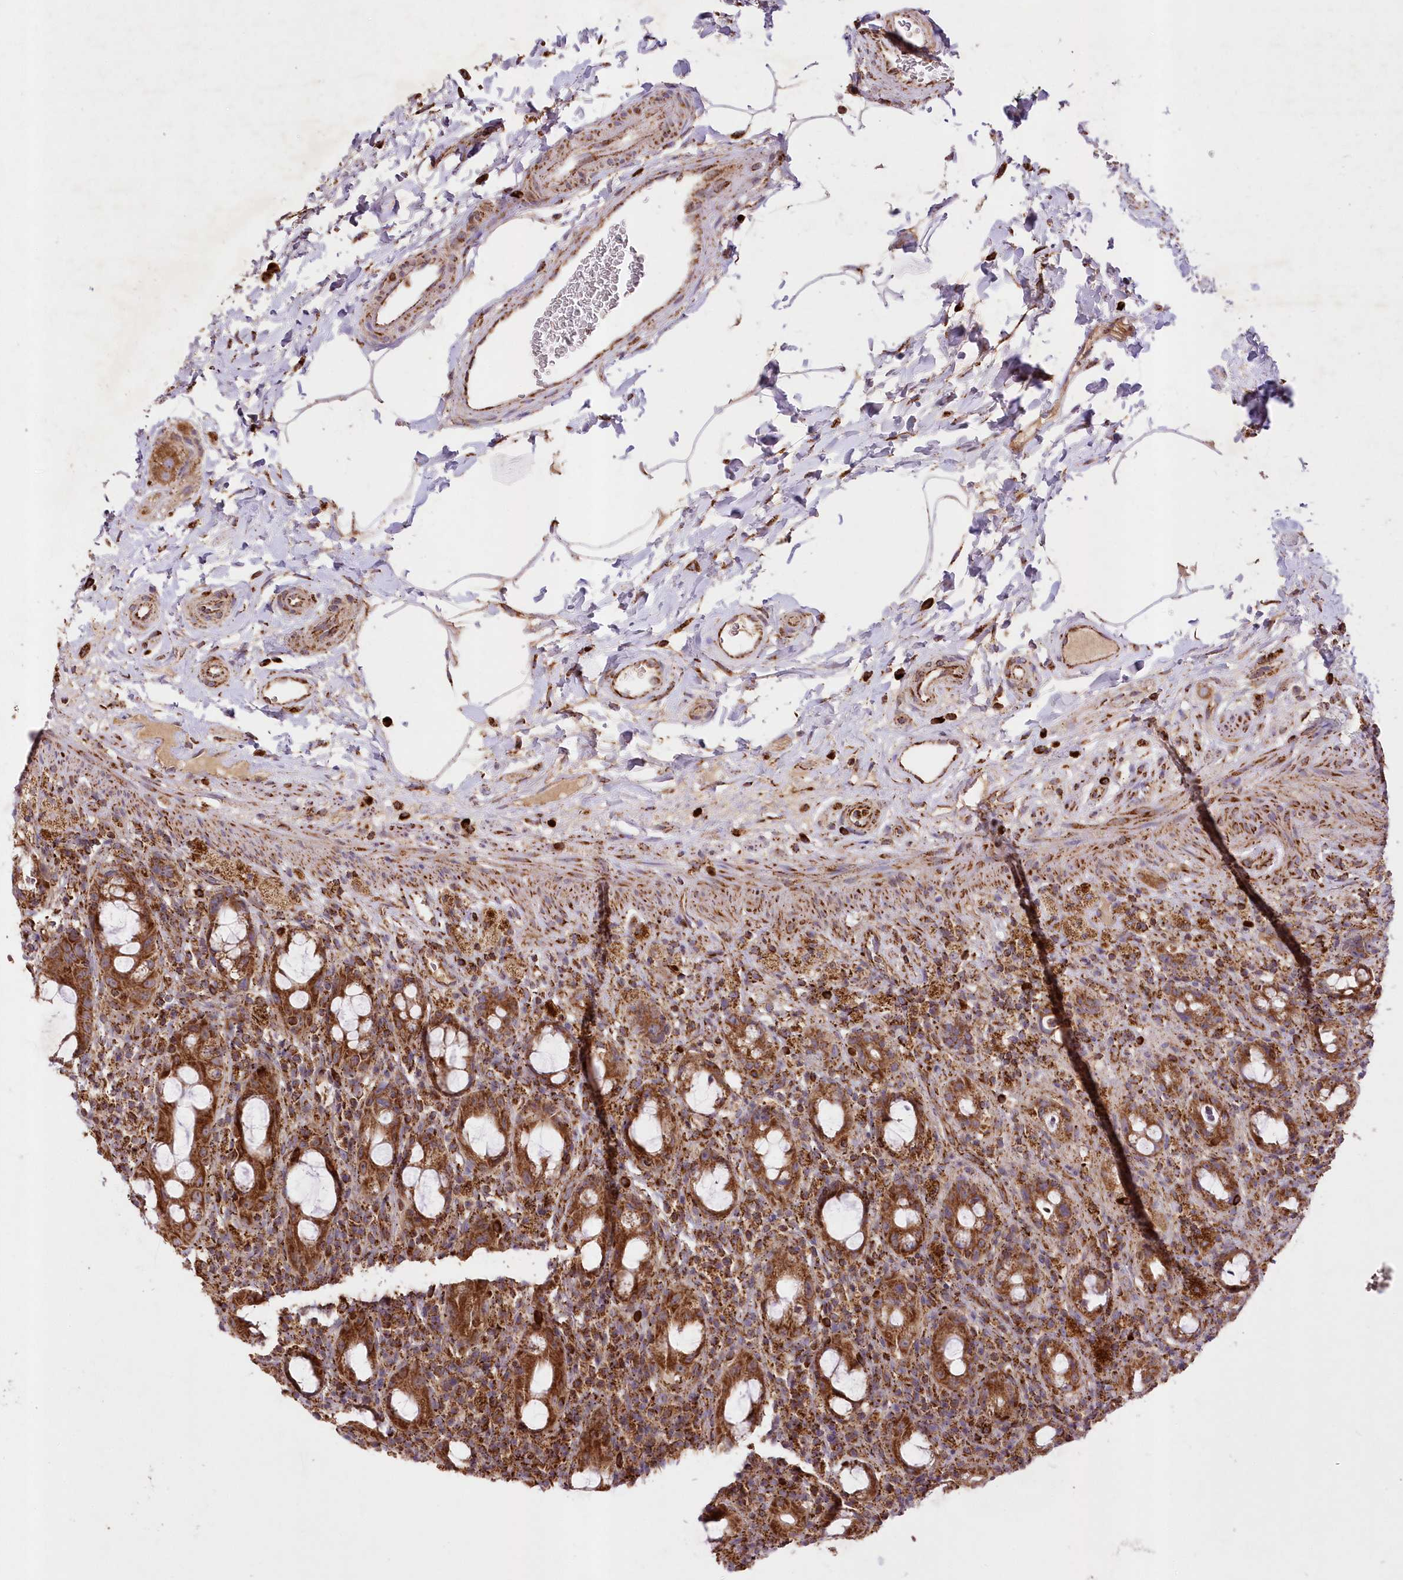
{"staining": {"intensity": "strong", "quantity": ">75%", "location": "cytoplasmic/membranous"}, "tissue": "rectum", "cell_type": "Glandular cells", "image_type": "normal", "snomed": [{"axis": "morphology", "description": "Normal tissue, NOS"}, {"axis": "topography", "description": "Rectum"}], "caption": "A brown stain shows strong cytoplasmic/membranous expression of a protein in glandular cells of unremarkable human rectum.", "gene": "ASNSD1", "patient": {"sex": "male", "age": 44}}